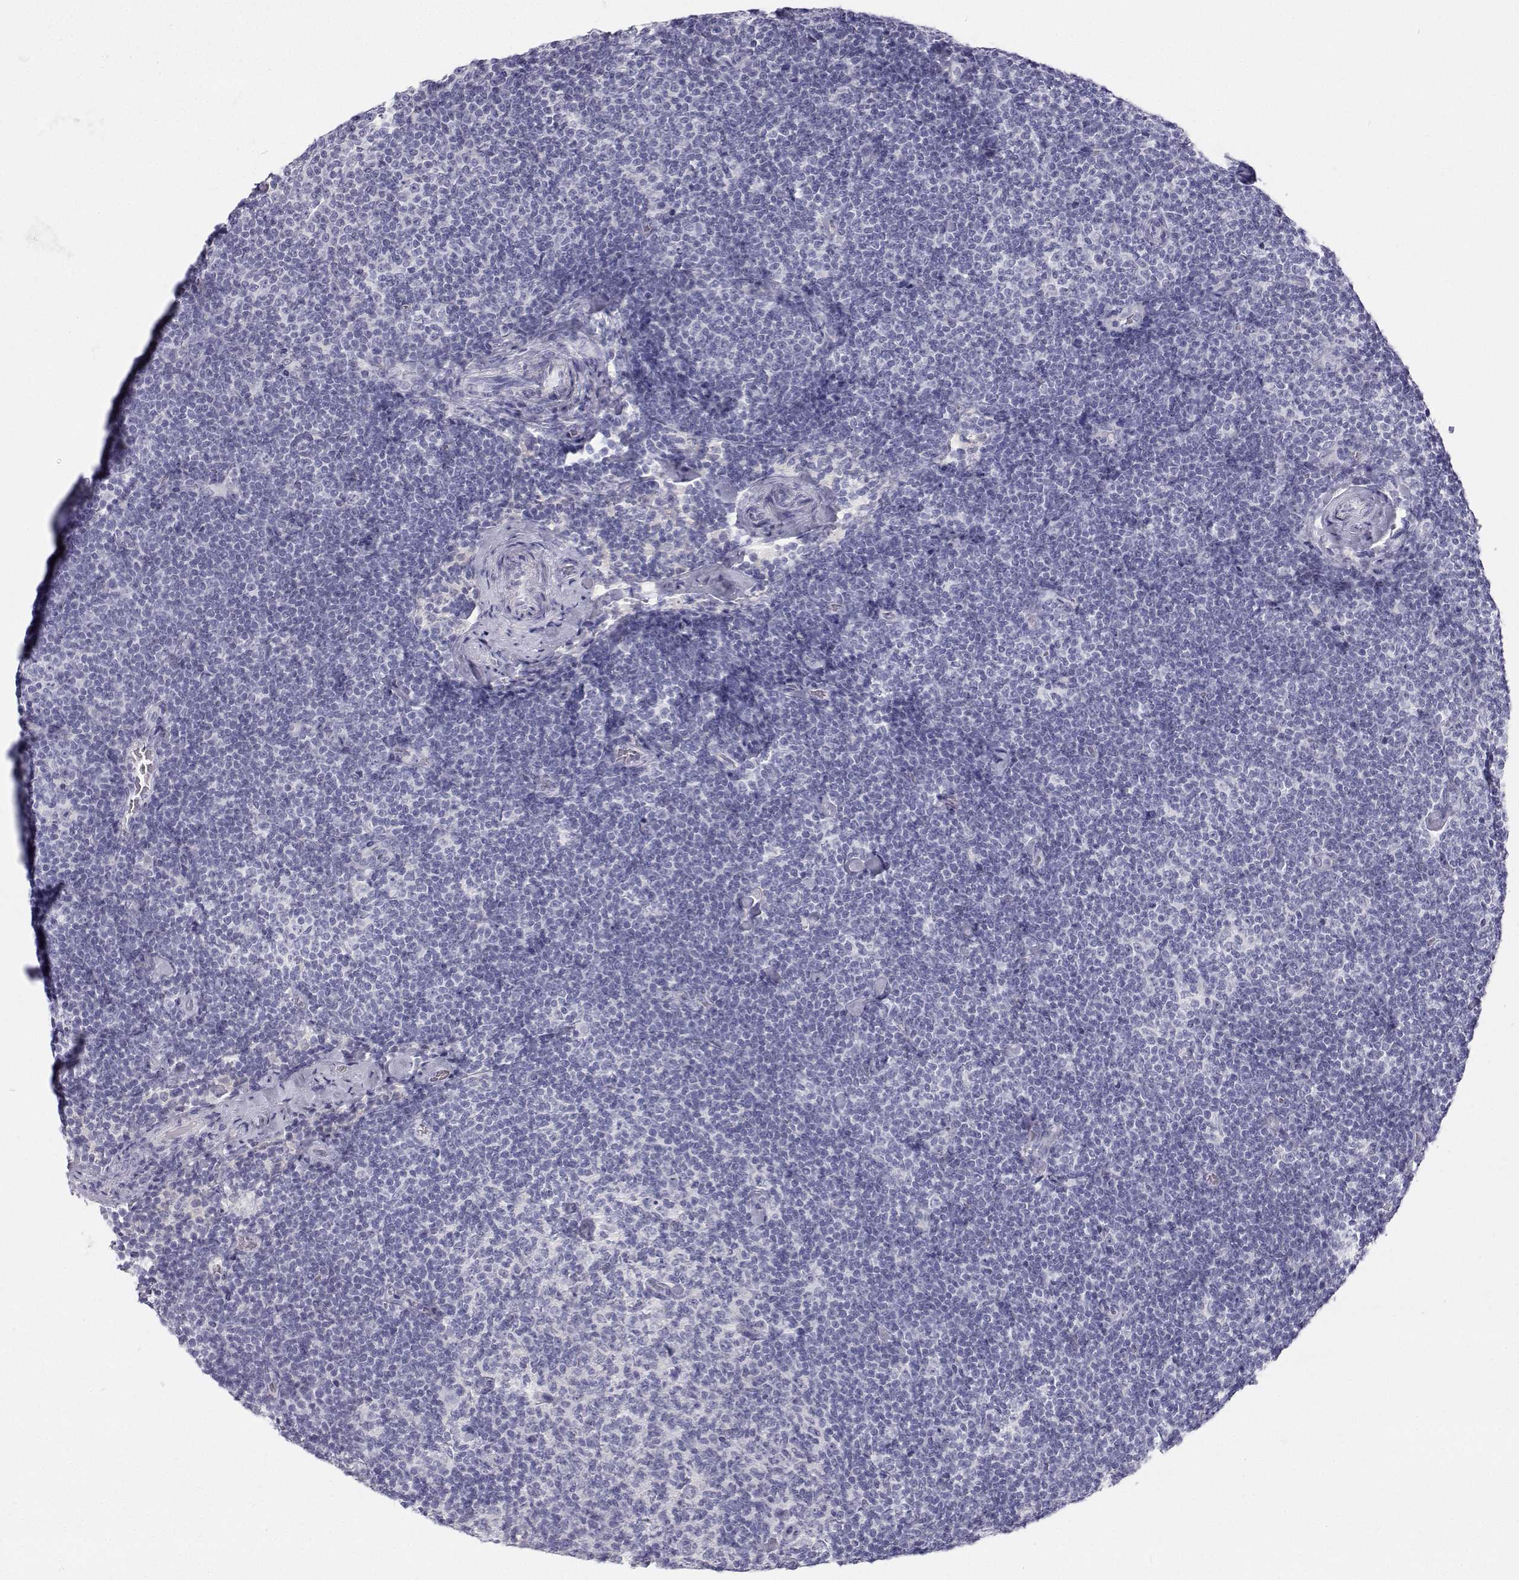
{"staining": {"intensity": "negative", "quantity": "none", "location": "none"}, "tissue": "lymphoma", "cell_type": "Tumor cells", "image_type": "cancer", "snomed": [{"axis": "morphology", "description": "Malignant lymphoma, non-Hodgkin's type, Low grade"}, {"axis": "topography", "description": "Lymph node"}], "caption": "This is an immunohistochemistry (IHC) micrograph of low-grade malignant lymphoma, non-Hodgkin's type. There is no expression in tumor cells.", "gene": "TTN", "patient": {"sex": "male", "age": 81}}